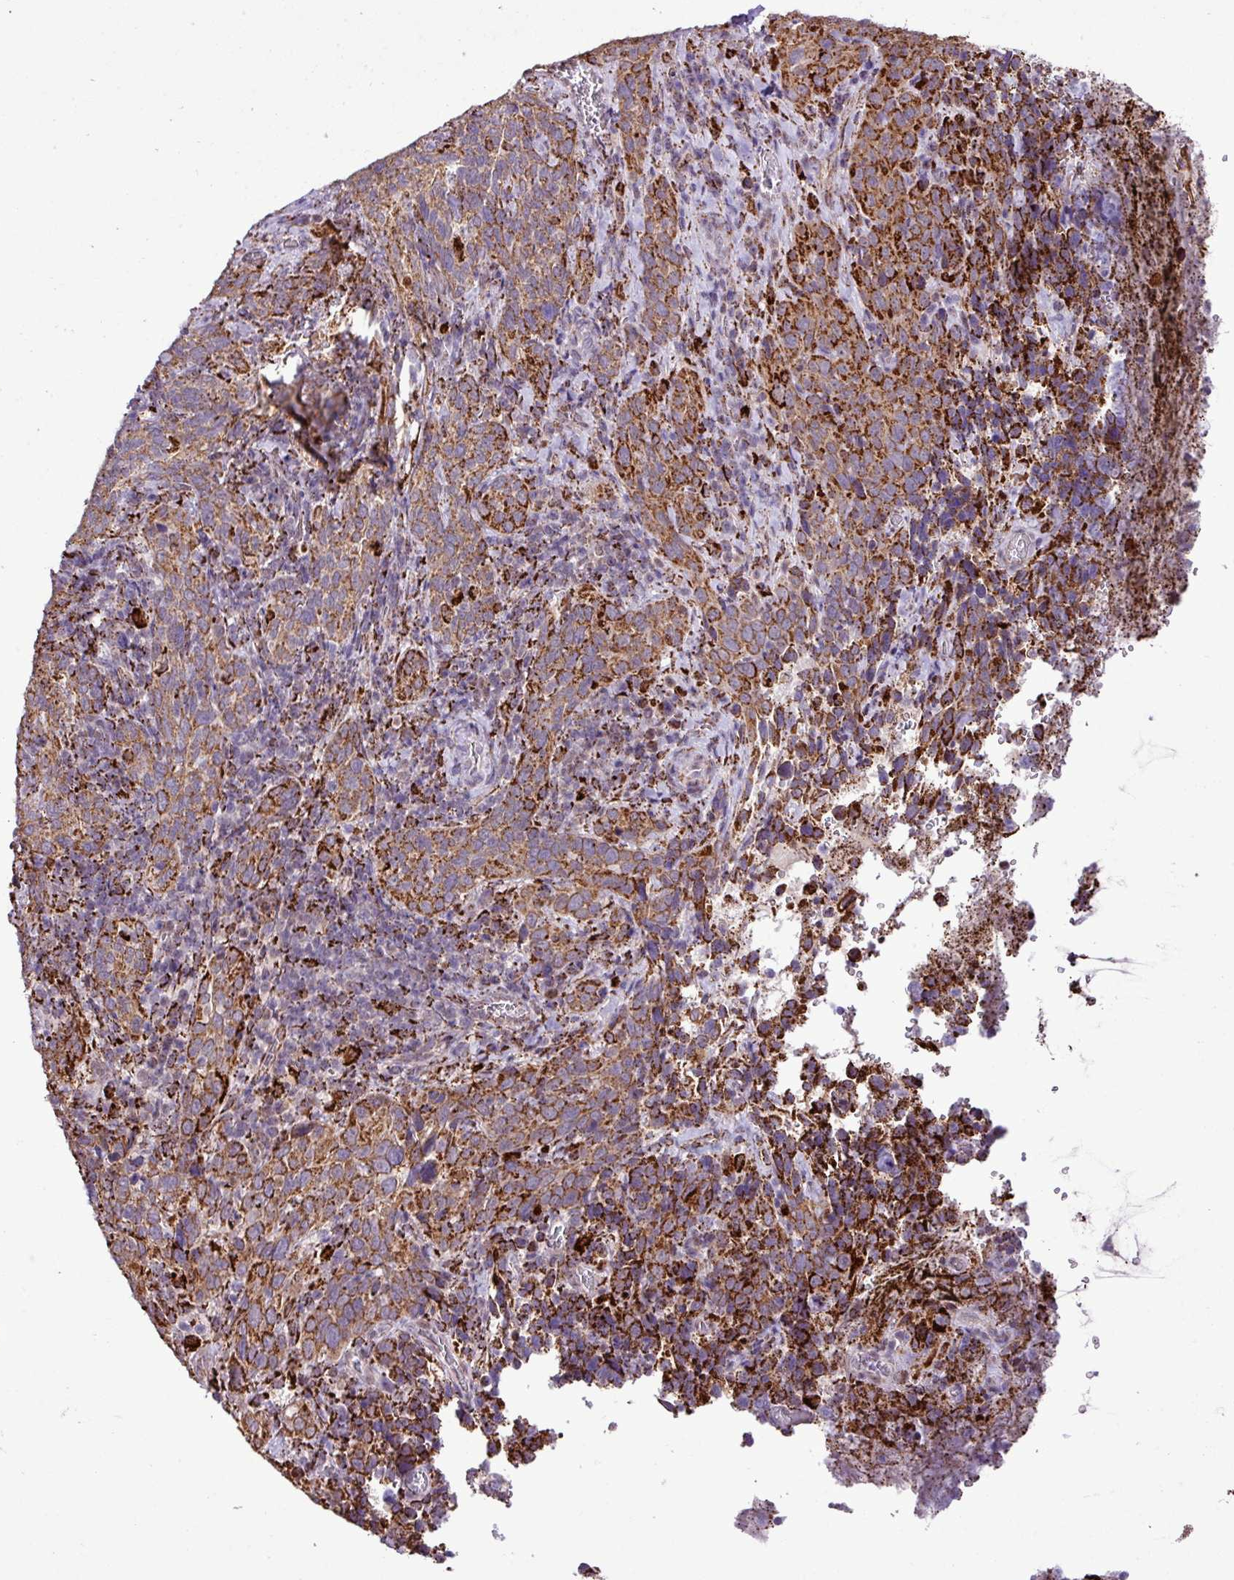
{"staining": {"intensity": "strong", "quantity": "25%-75%", "location": "cytoplasmic/membranous"}, "tissue": "cervical cancer", "cell_type": "Tumor cells", "image_type": "cancer", "snomed": [{"axis": "morphology", "description": "Squamous cell carcinoma, NOS"}, {"axis": "topography", "description": "Cervix"}], "caption": "Cervical cancer stained with a brown dye reveals strong cytoplasmic/membranous positive staining in about 25%-75% of tumor cells.", "gene": "SGPP1", "patient": {"sex": "female", "age": 51}}